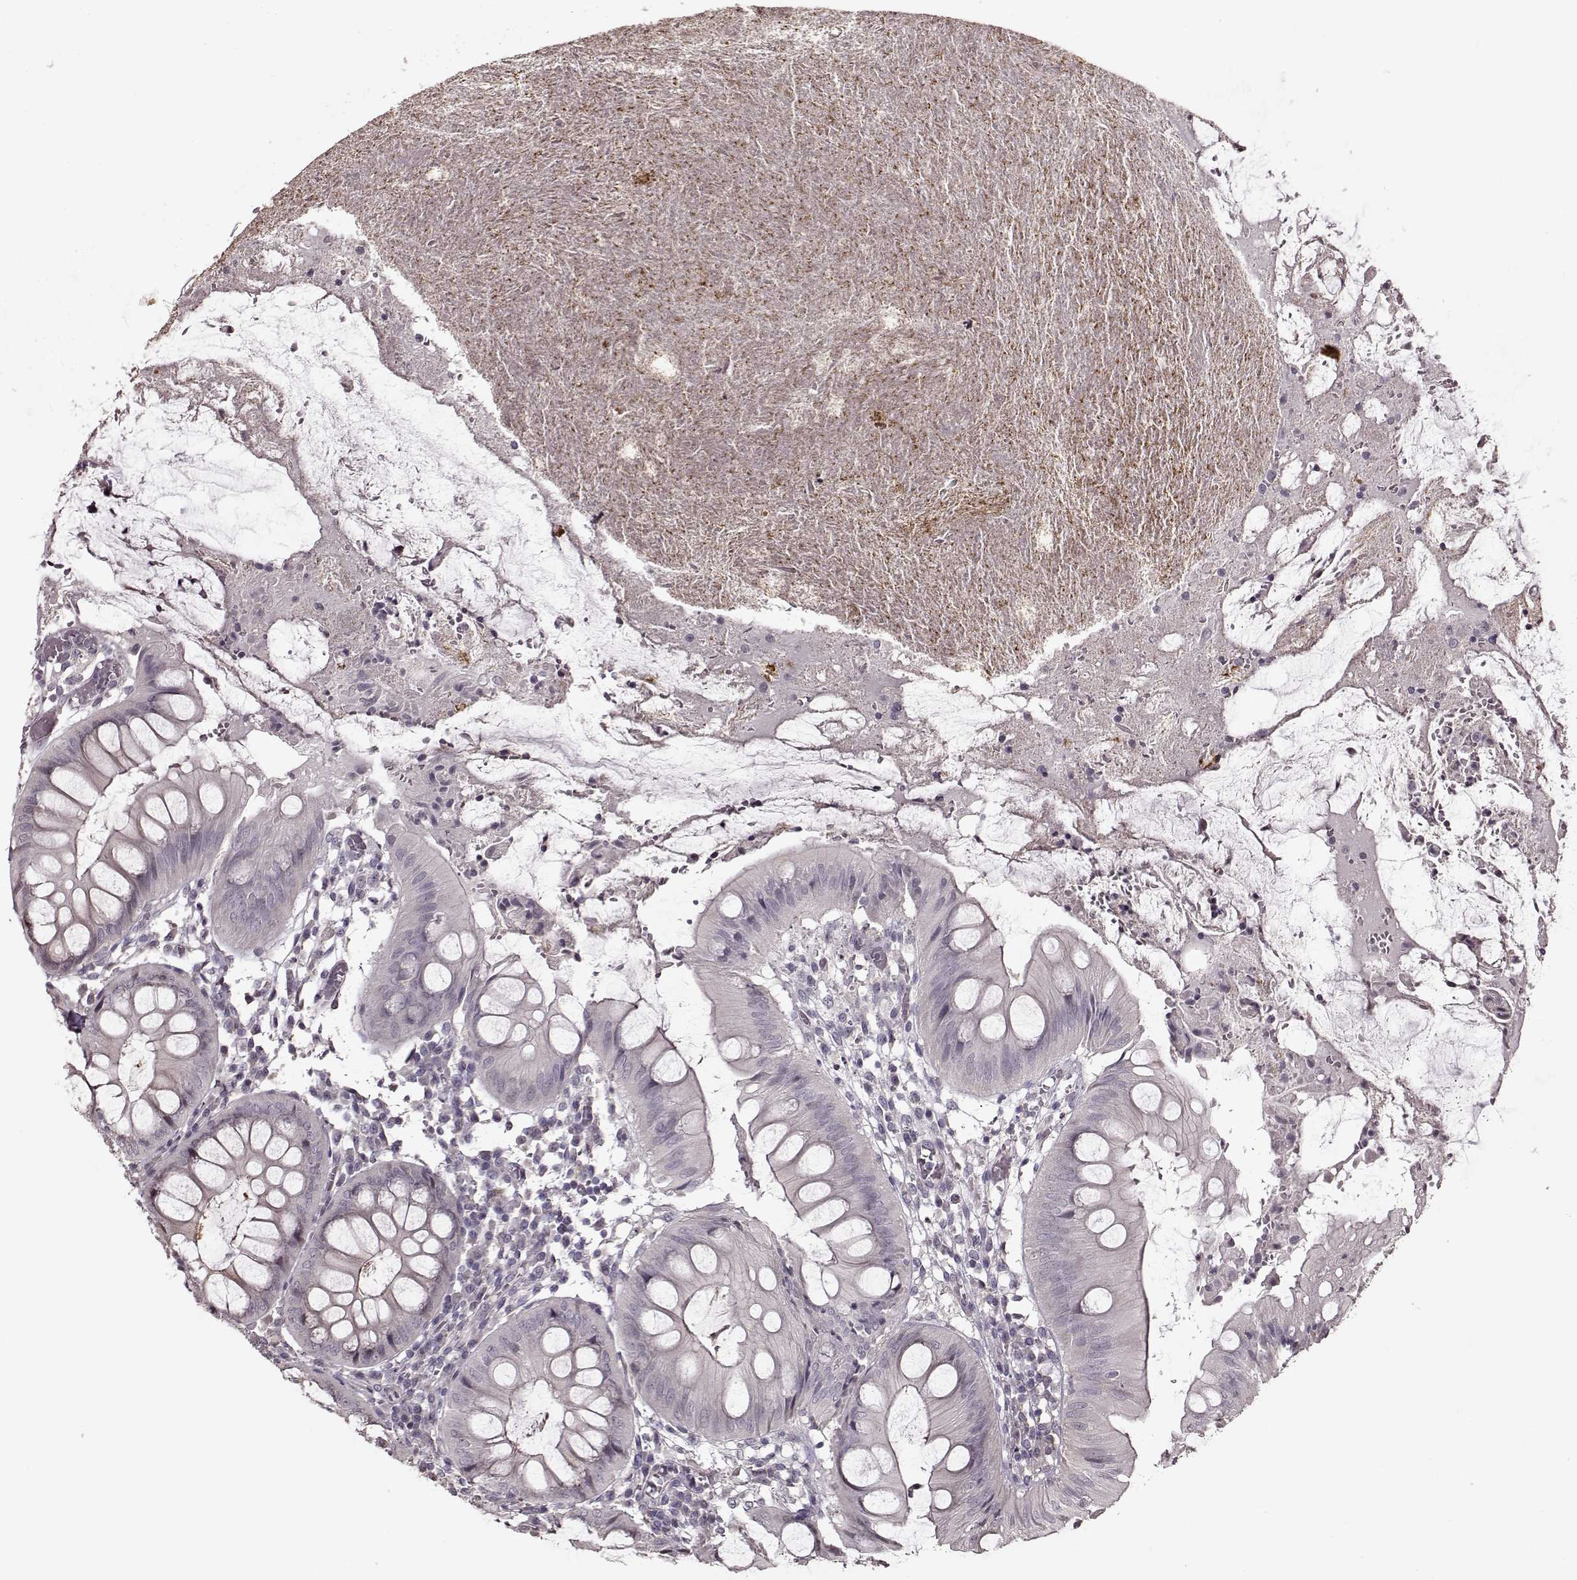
{"staining": {"intensity": "moderate", "quantity": "<25%", "location": "cytoplasmic/membranous"}, "tissue": "appendix", "cell_type": "Glandular cells", "image_type": "normal", "snomed": [{"axis": "morphology", "description": "Normal tissue, NOS"}, {"axis": "morphology", "description": "Inflammation, NOS"}, {"axis": "topography", "description": "Appendix"}], "caption": "Protein analysis of normal appendix exhibits moderate cytoplasmic/membranous expression in about <25% of glandular cells. The protein of interest is stained brown, and the nuclei are stained in blue (DAB (3,3'-diaminobenzidine) IHC with brightfield microscopy, high magnification).", "gene": "FSHB", "patient": {"sex": "male", "age": 16}}